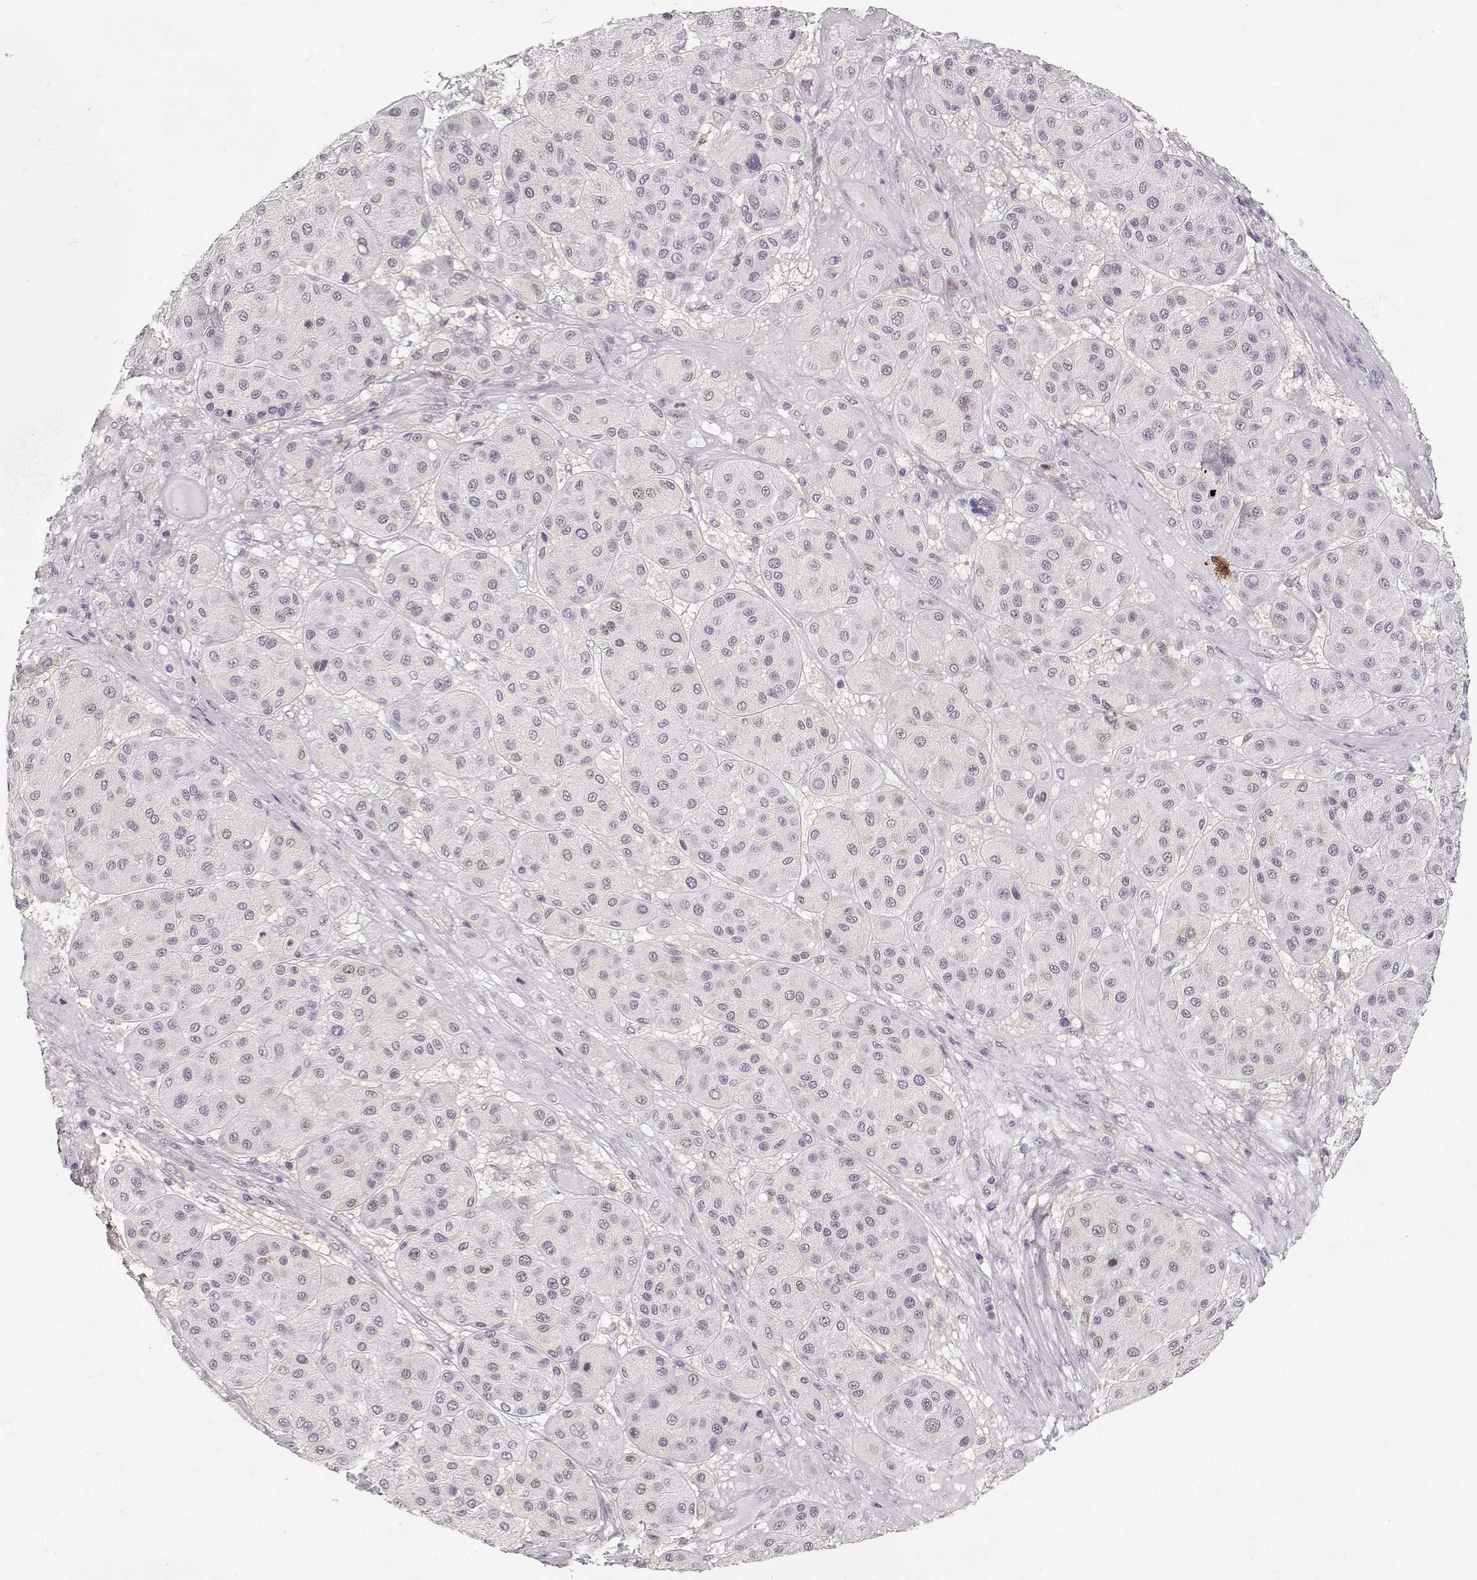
{"staining": {"intensity": "negative", "quantity": "none", "location": "none"}, "tissue": "melanoma", "cell_type": "Tumor cells", "image_type": "cancer", "snomed": [{"axis": "morphology", "description": "Malignant melanoma, Metastatic site"}, {"axis": "topography", "description": "Smooth muscle"}], "caption": "Immunohistochemistry micrograph of neoplastic tissue: melanoma stained with DAB displays no significant protein staining in tumor cells.", "gene": "TEPP", "patient": {"sex": "male", "age": 41}}